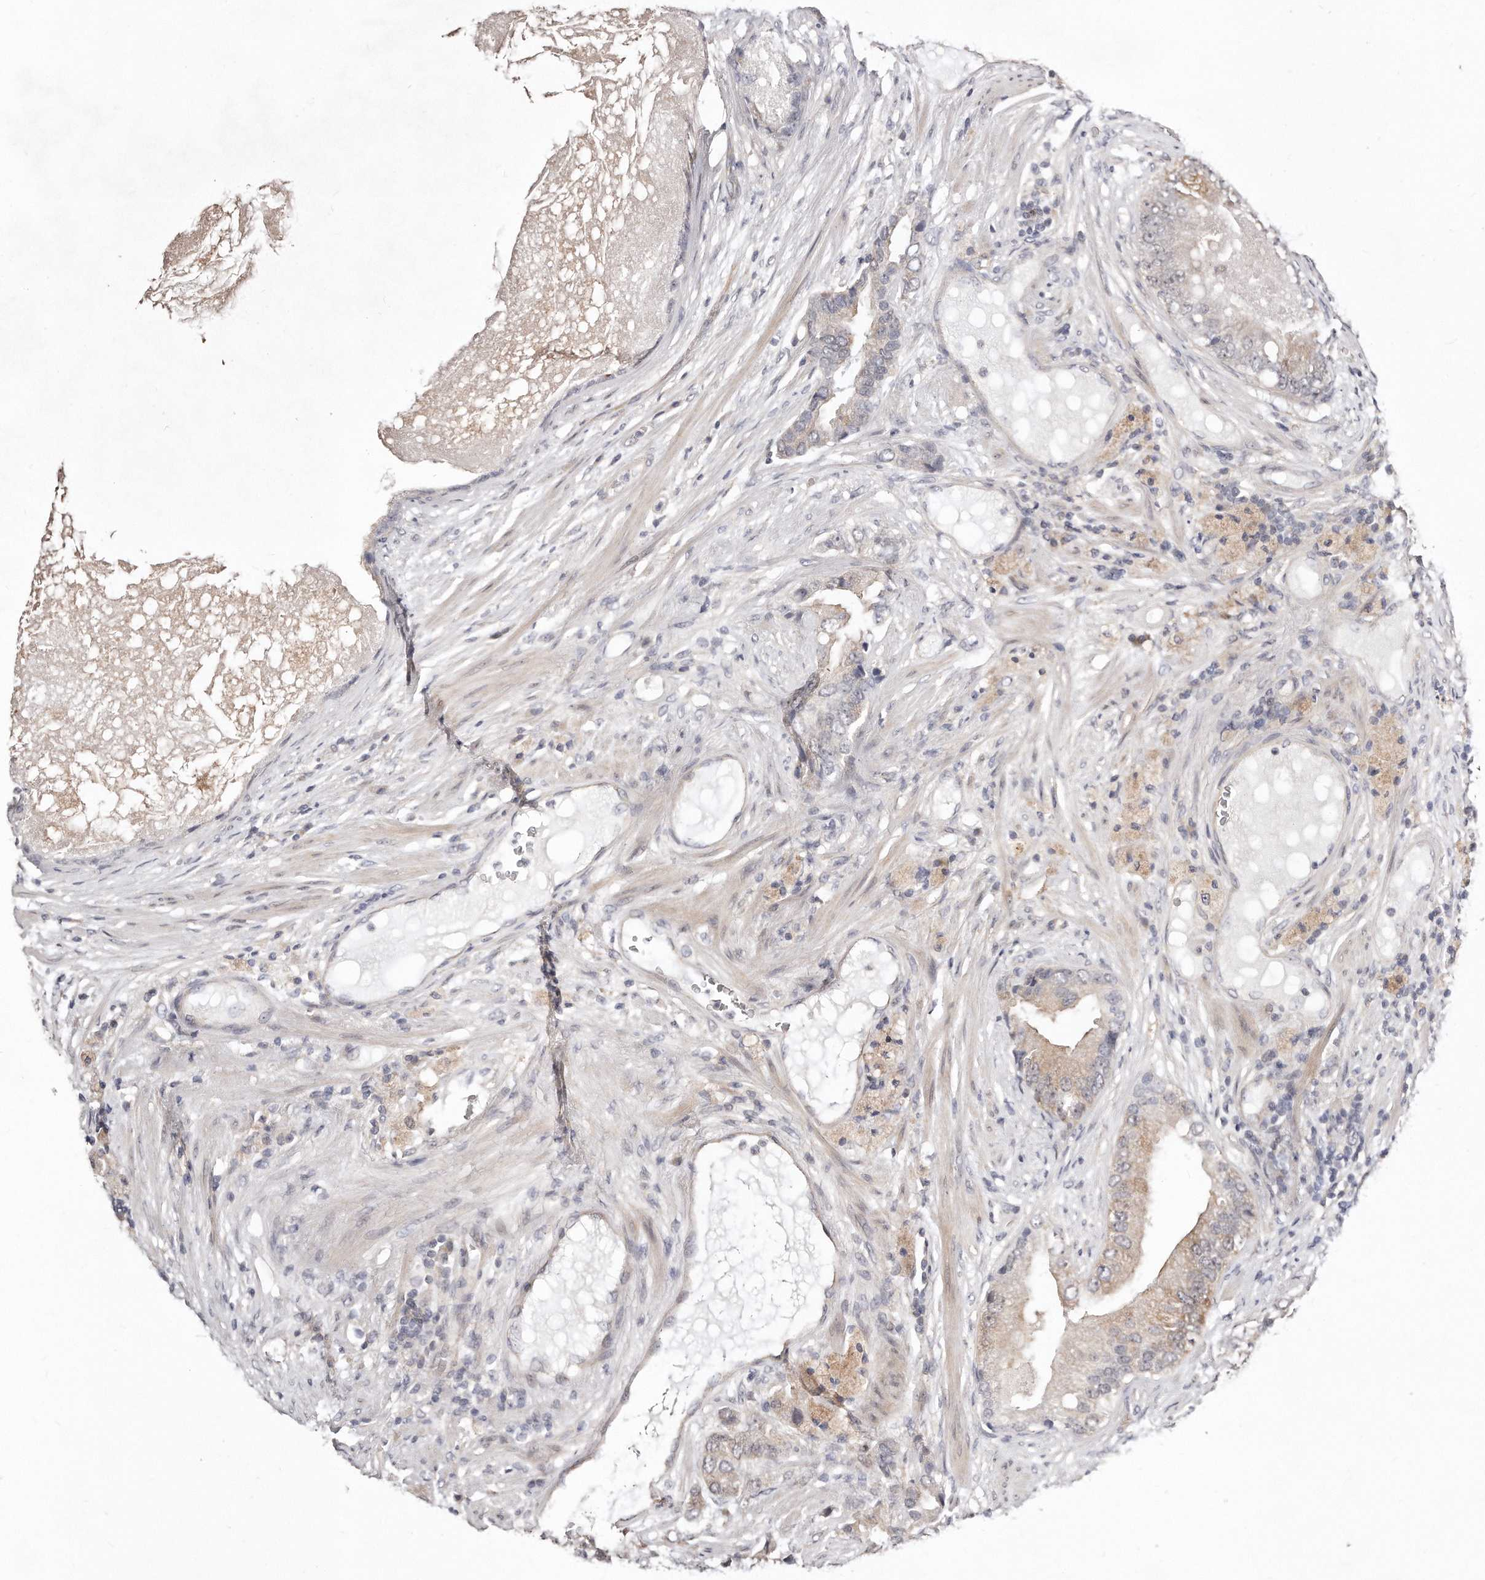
{"staining": {"intensity": "weak", "quantity": "<25%", "location": "cytoplasmic/membranous"}, "tissue": "prostate cancer", "cell_type": "Tumor cells", "image_type": "cancer", "snomed": [{"axis": "morphology", "description": "Adenocarcinoma, High grade"}, {"axis": "topography", "description": "Prostate"}], "caption": "An immunohistochemistry photomicrograph of prostate cancer (adenocarcinoma (high-grade)) is shown. There is no staining in tumor cells of prostate cancer (adenocarcinoma (high-grade)).", "gene": "CASZ1", "patient": {"sex": "male", "age": 70}}